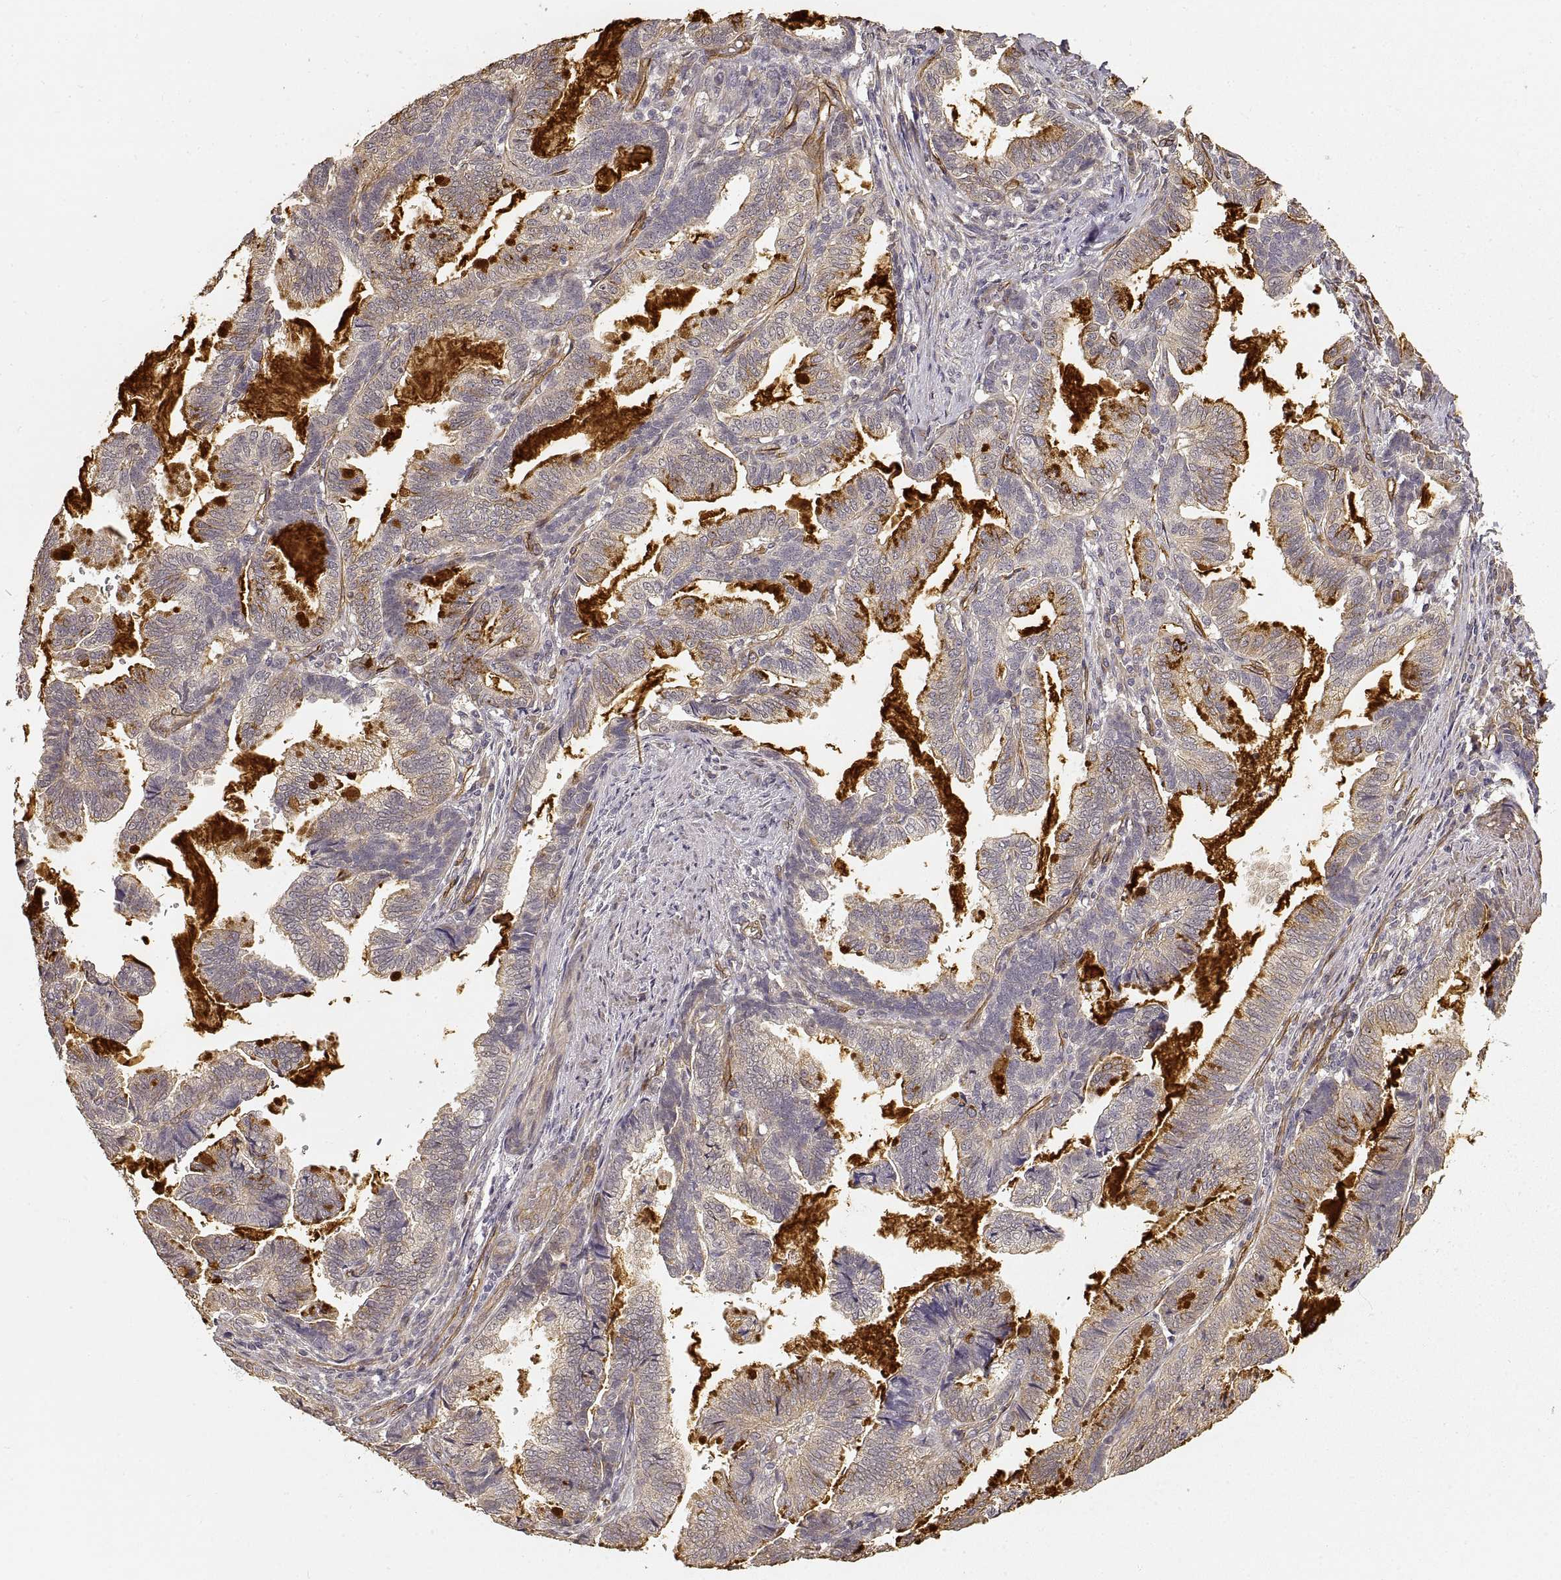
{"staining": {"intensity": "weak", "quantity": "<25%", "location": "cytoplasmic/membranous"}, "tissue": "stomach cancer", "cell_type": "Tumor cells", "image_type": "cancer", "snomed": [{"axis": "morphology", "description": "Adenocarcinoma, NOS"}, {"axis": "topography", "description": "Stomach"}], "caption": "Tumor cells are negative for protein expression in human stomach cancer (adenocarcinoma). (DAB (3,3'-diaminobenzidine) IHC, high magnification).", "gene": "LAMA4", "patient": {"sex": "male", "age": 83}}